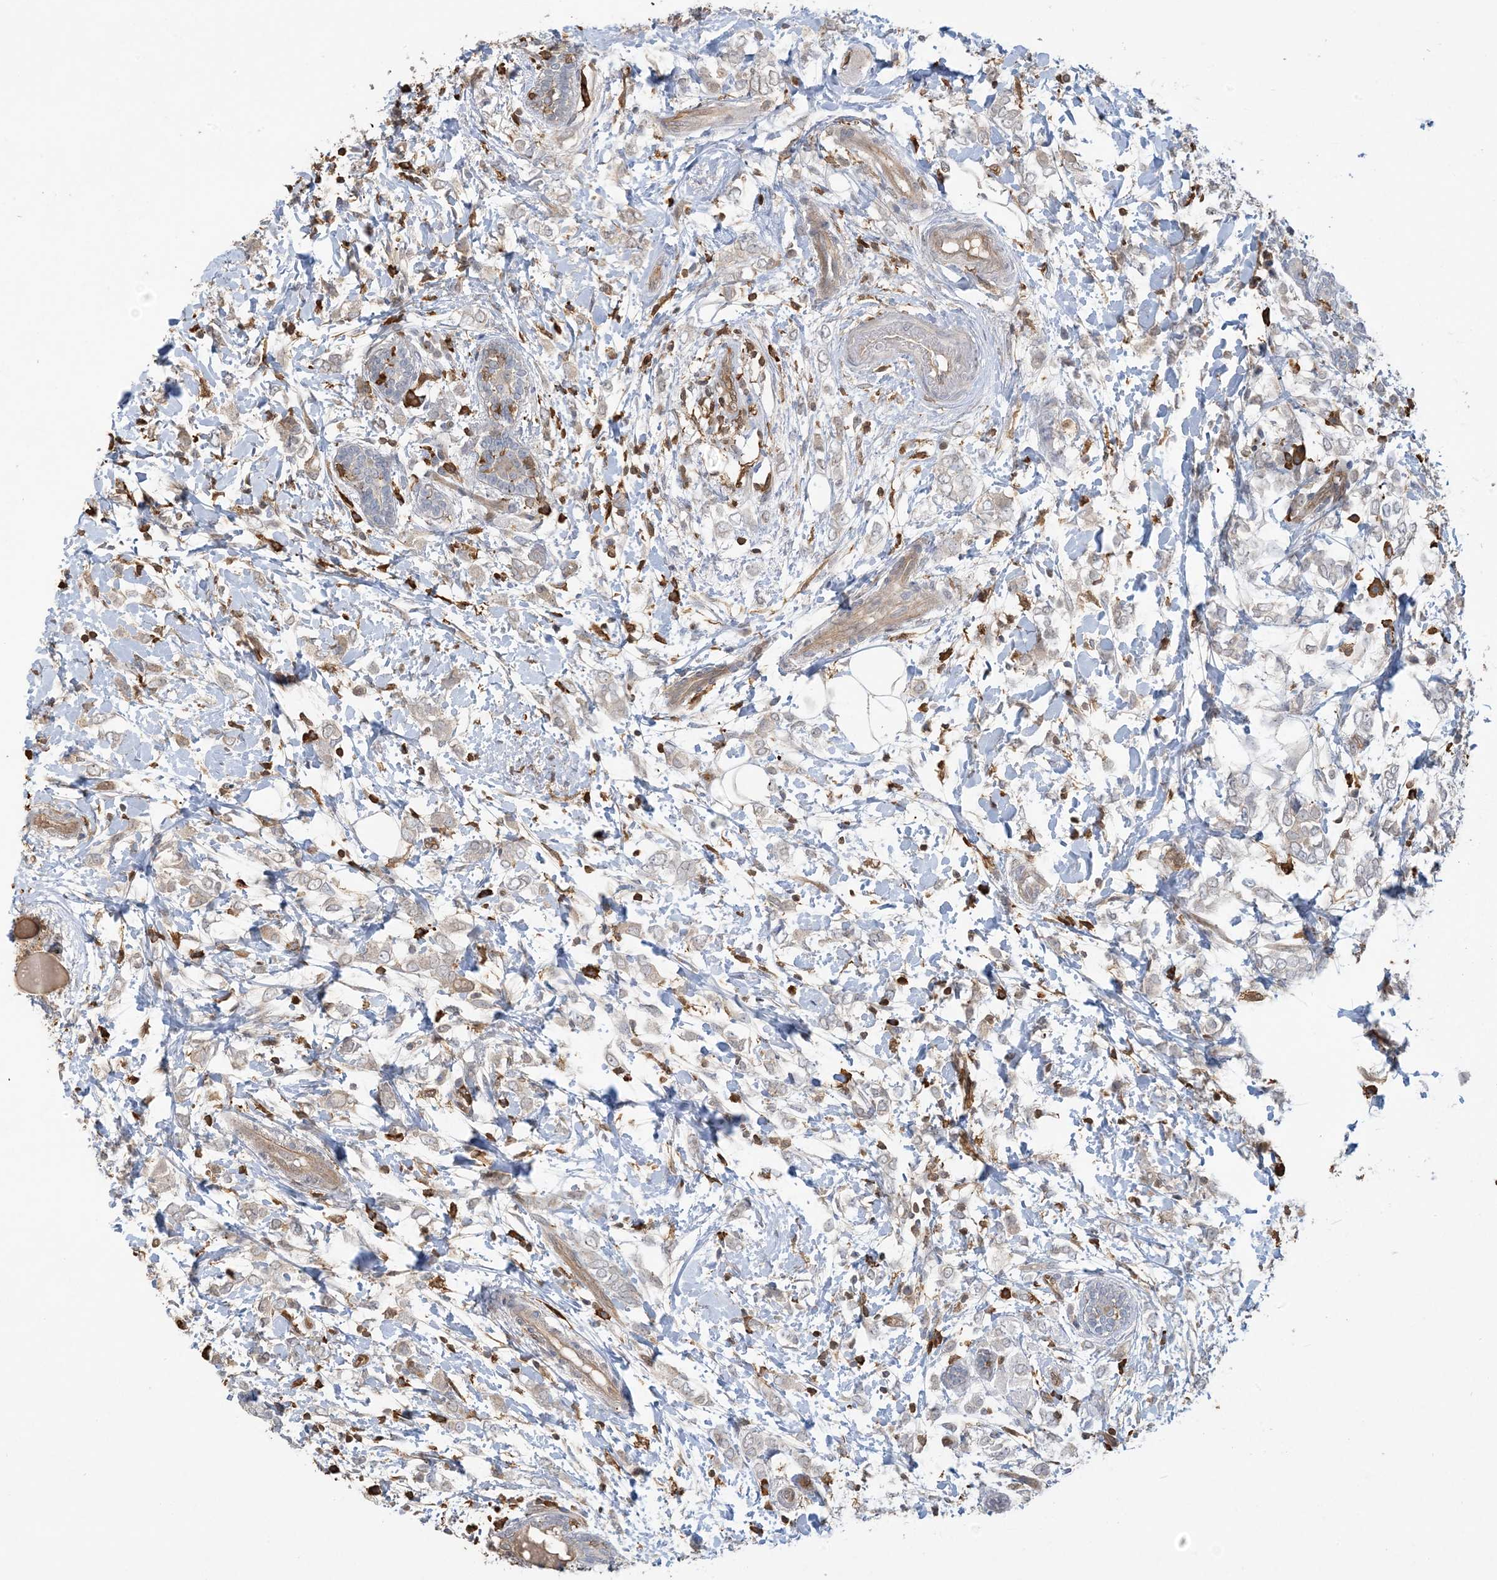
{"staining": {"intensity": "weak", "quantity": "25%-75%", "location": "cytoplasmic/membranous"}, "tissue": "breast cancer", "cell_type": "Tumor cells", "image_type": "cancer", "snomed": [{"axis": "morphology", "description": "Normal tissue, NOS"}, {"axis": "morphology", "description": "Lobular carcinoma"}, {"axis": "topography", "description": "Breast"}], "caption": "Human breast lobular carcinoma stained with a brown dye displays weak cytoplasmic/membranous positive positivity in approximately 25%-75% of tumor cells.", "gene": "TMSB4X", "patient": {"sex": "female", "age": 47}}